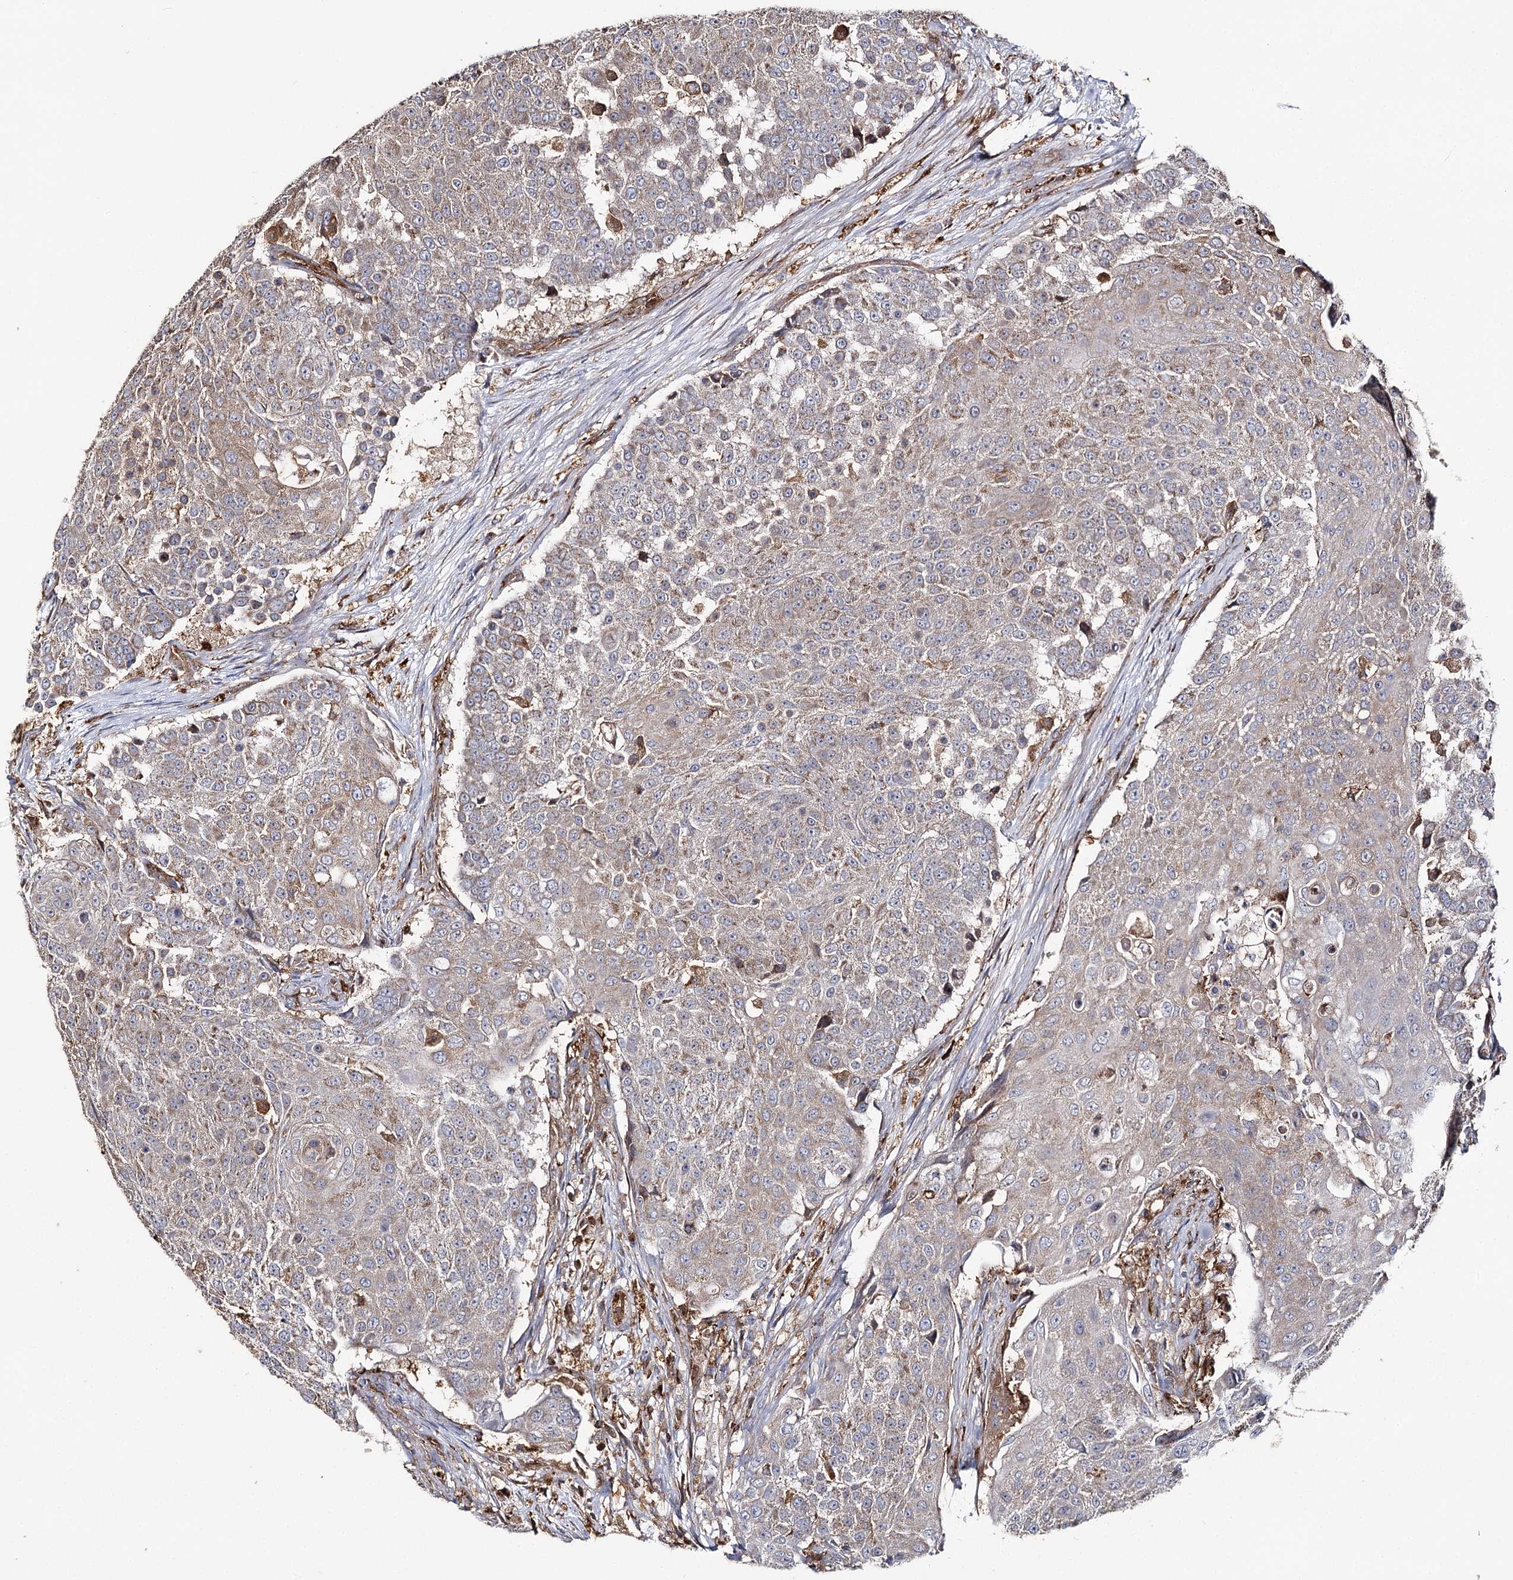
{"staining": {"intensity": "weak", "quantity": "<25%", "location": "cytoplasmic/membranous"}, "tissue": "urothelial cancer", "cell_type": "Tumor cells", "image_type": "cancer", "snomed": [{"axis": "morphology", "description": "Urothelial carcinoma, High grade"}, {"axis": "topography", "description": "Urinary bladder"}], "caption": "There is no significant staining in tumor cells of urothelial carcinoma (high-grade). (Brightfield microscopy of DAB immunohistochemistry (IHC) at high magnification).", "gene": "SEC24B", "patient": {"sex": "female", "age": 63}}